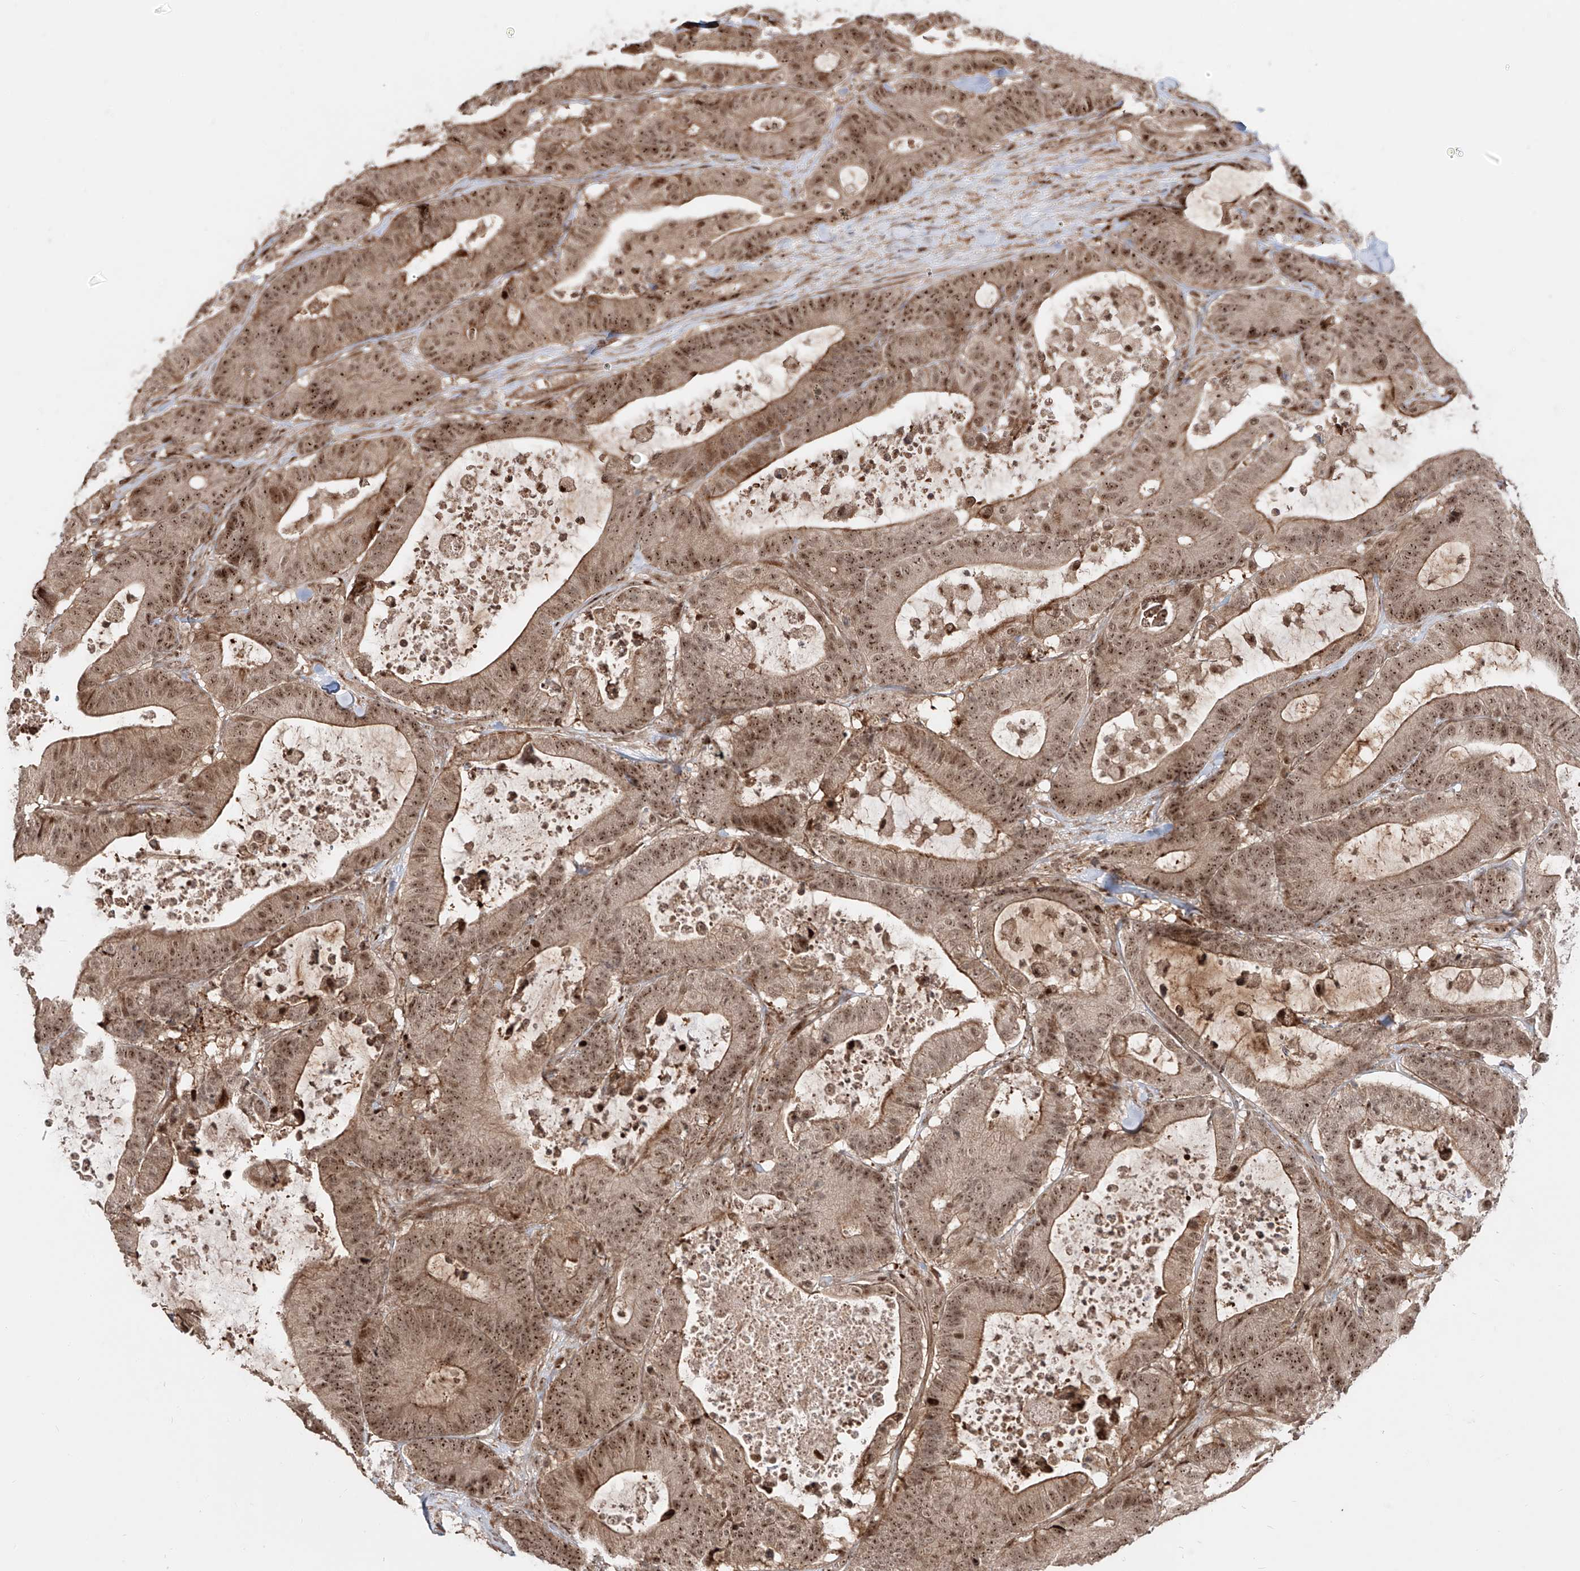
{"staining": {"intensity": "moderate", "quantity": ">75%", "location": "cytoplasmic/membranous,nuclear"}, "tissue": "colorectal cancer", "cell_type": "Tumor cells", "image_type": "cancer", "snomed": [{"axis": "morphology", "description": "Adenocarcinoma, NOS"}, {"axis": "topography", "description": "Colon"}], "caption": "A high-resolution image shows IHC staining of adenocarcinoma (colorectal), which reveals moderate cytoplasmic/membranous and nuclear positivity in approximately >75% of tumor cells.", "gene": "ZNF710", "patient": {"sex": "female", "age": 84}}